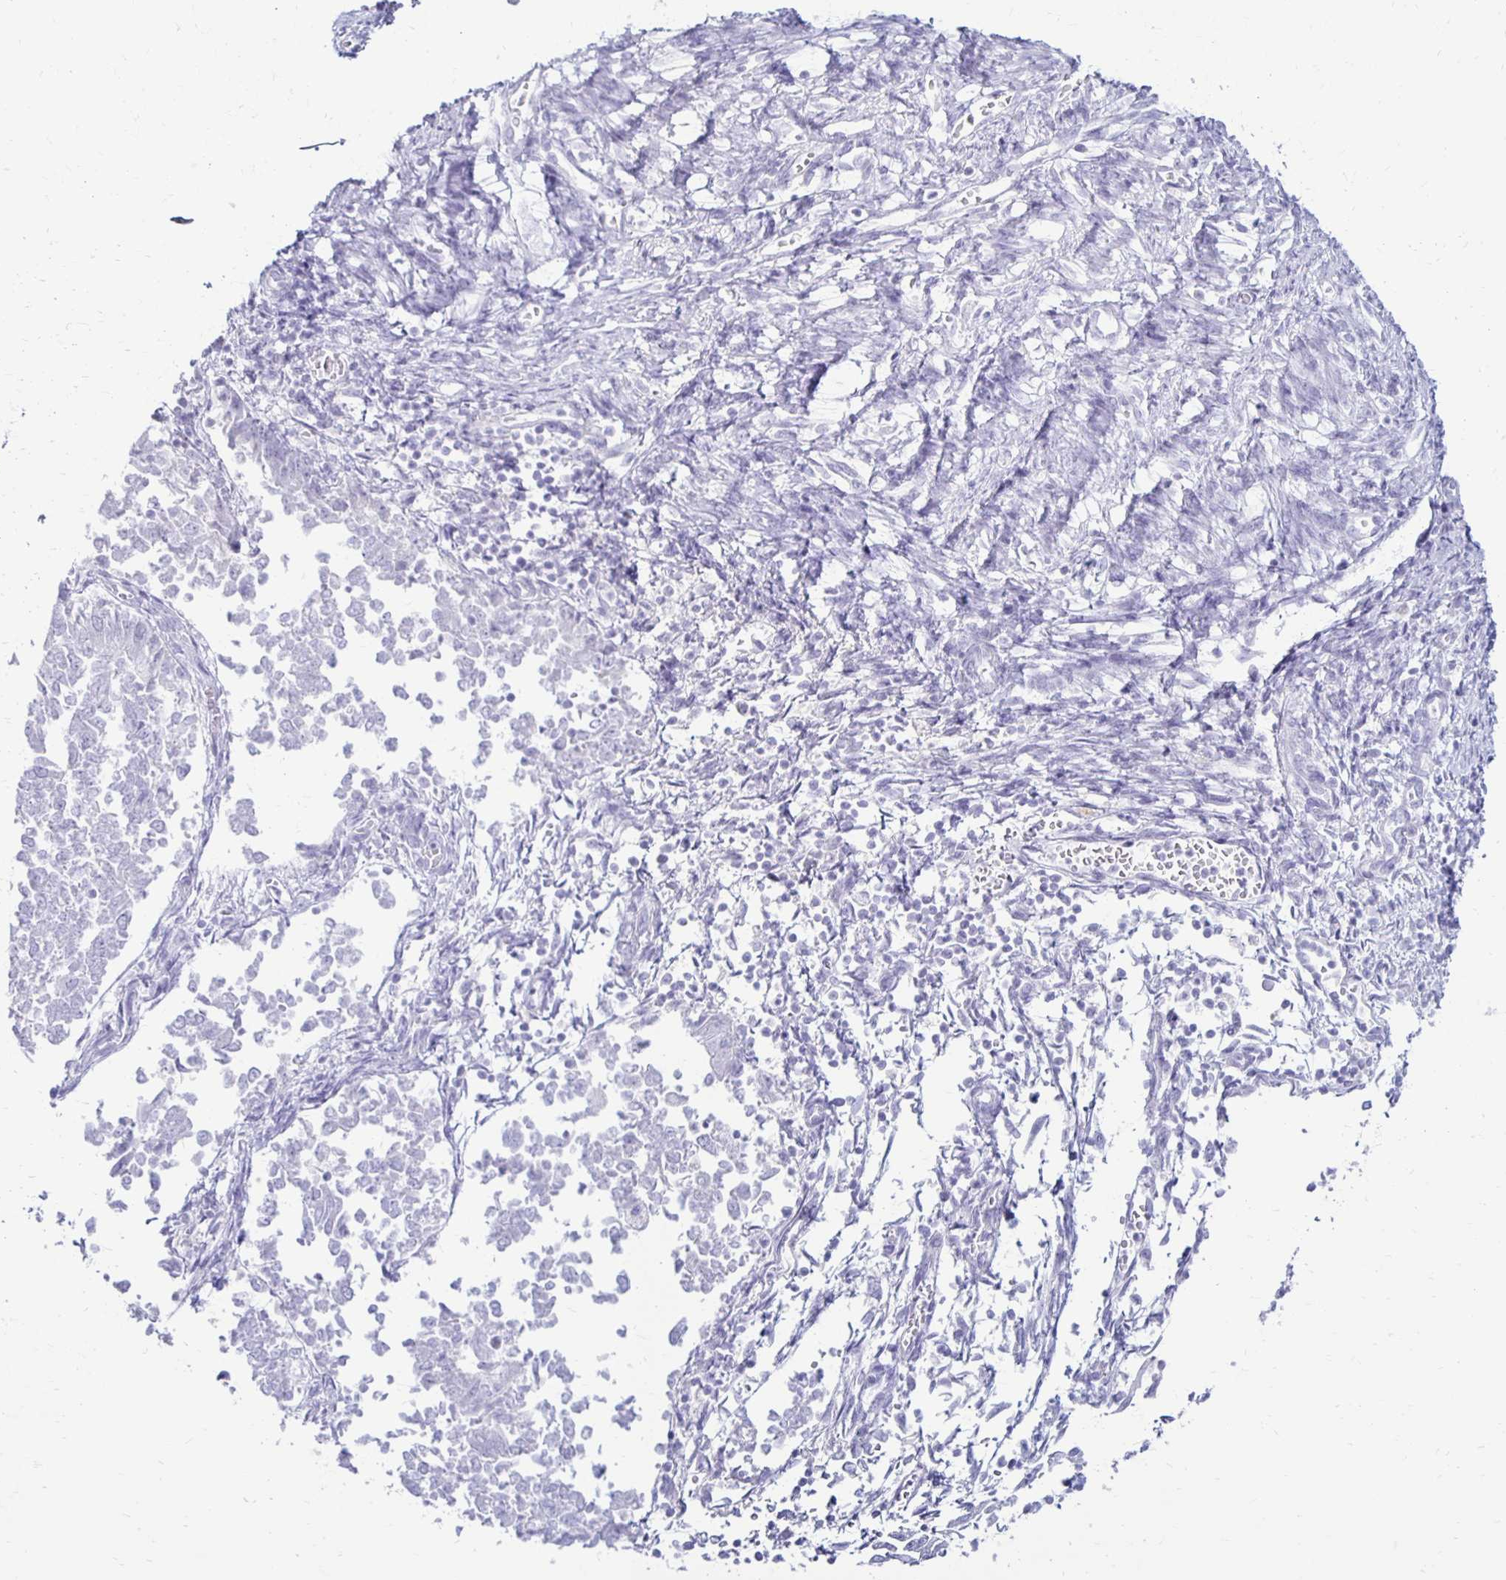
{"staining": {"intensity": "negative", "quantity": "none", "location": "none"}, "tissue": "endometrial cancer", "cell_type": "Tumor cells", "image_type": "cancer", "snomed": [{"axis": "morphology", "description": "Adenocarcinoma, NOS"}, {"axis": "topography", "description": "Endometrium"}], "caption": "A high-resolution photomicrograph shows immunohistochemistry (IHC) staining of adenocarcinoma (endometrial), which reveals no significant expression in tumor cells.", "gene": "RYR1", "patient": {"sex": "female", "age": 65}}